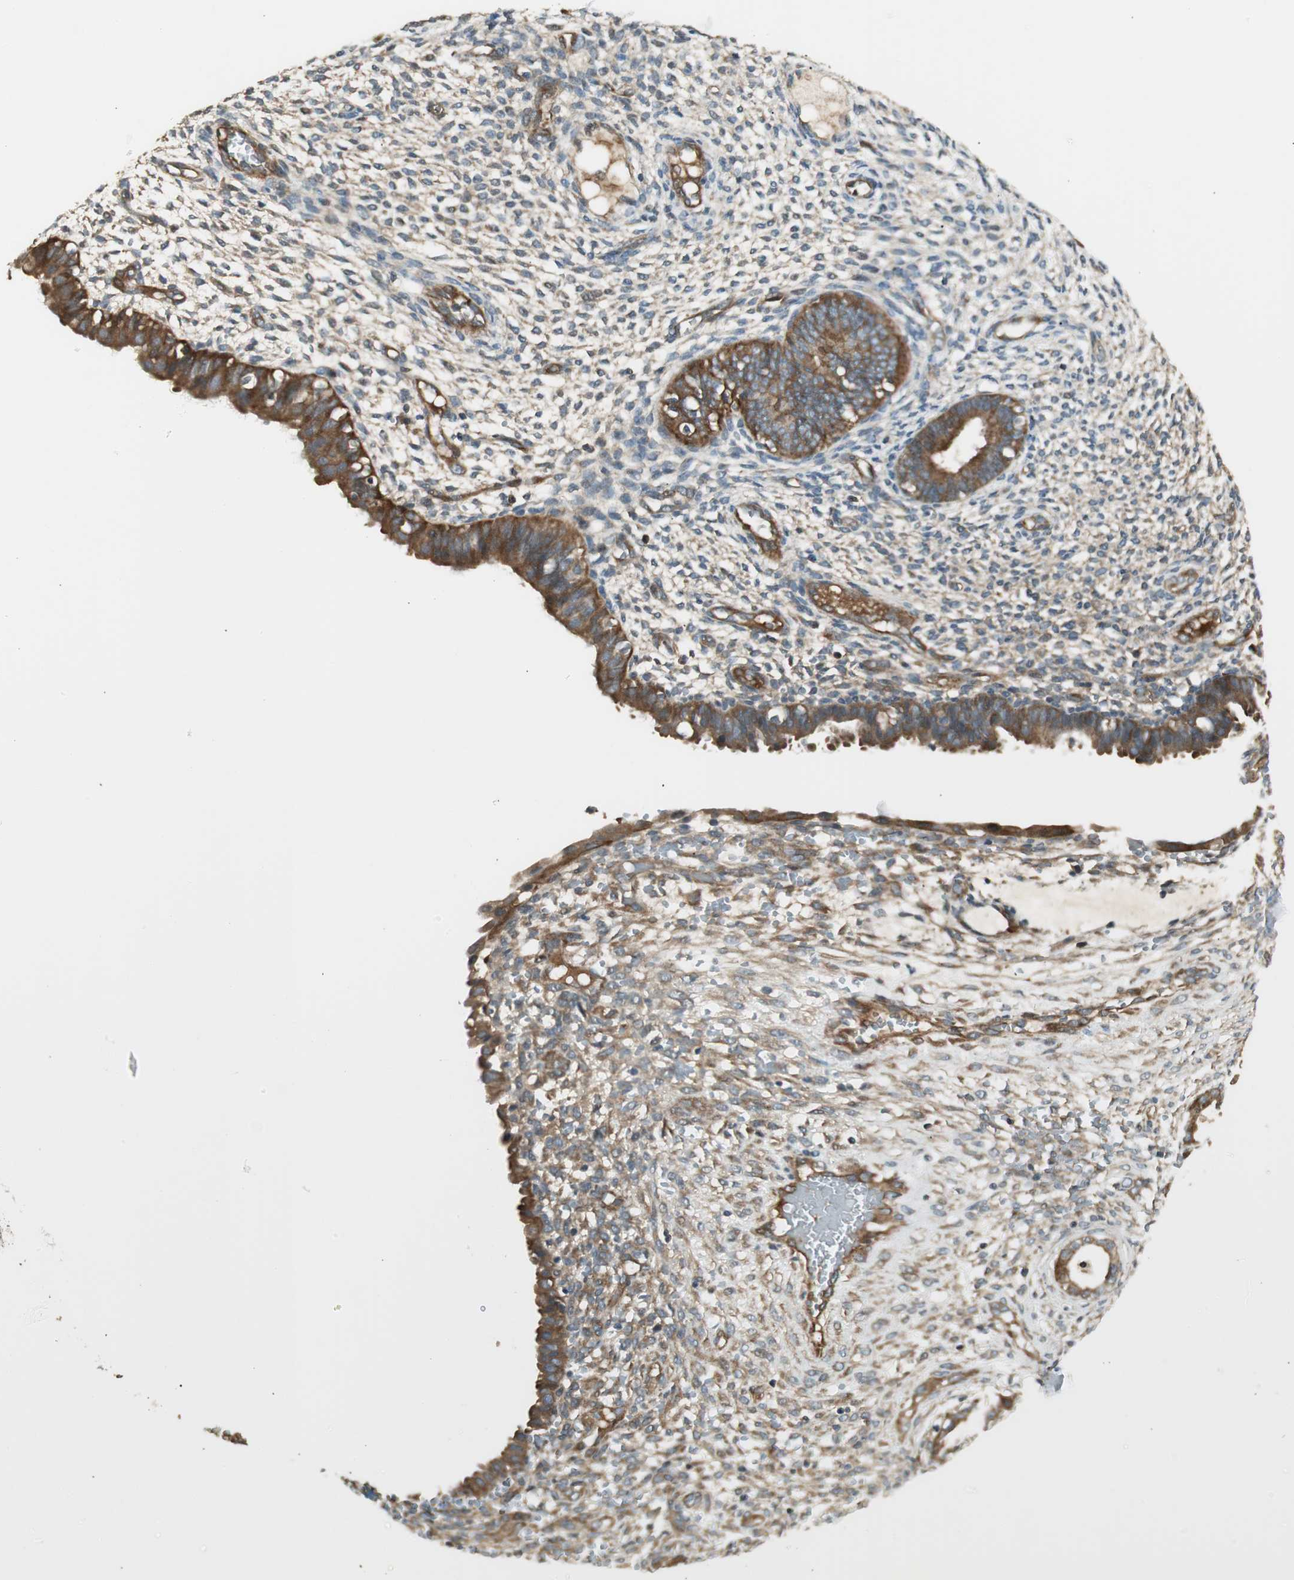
{"staining": {"intensity": "weak", "quantity": "25%-75%", "location": "cytoplasmic/membranous"}, "tissue": "endometrium", "cell_type": "Cells in endometrial stroma", "image_type": "normal", "snomed": [{"axis": "morphology", "description": "Normal tissue, NOS"}, {"axis": "topography", "description": "Endometrium"}], "caption": "Human endometrium stained for a protein (brown) shows weak cytoplasmic/membranous positive staining in approximately 25%-75% of cells in endometrial stroma.", "gene": "PFDN5", "patient": {"sex": "female", "age": 61}}